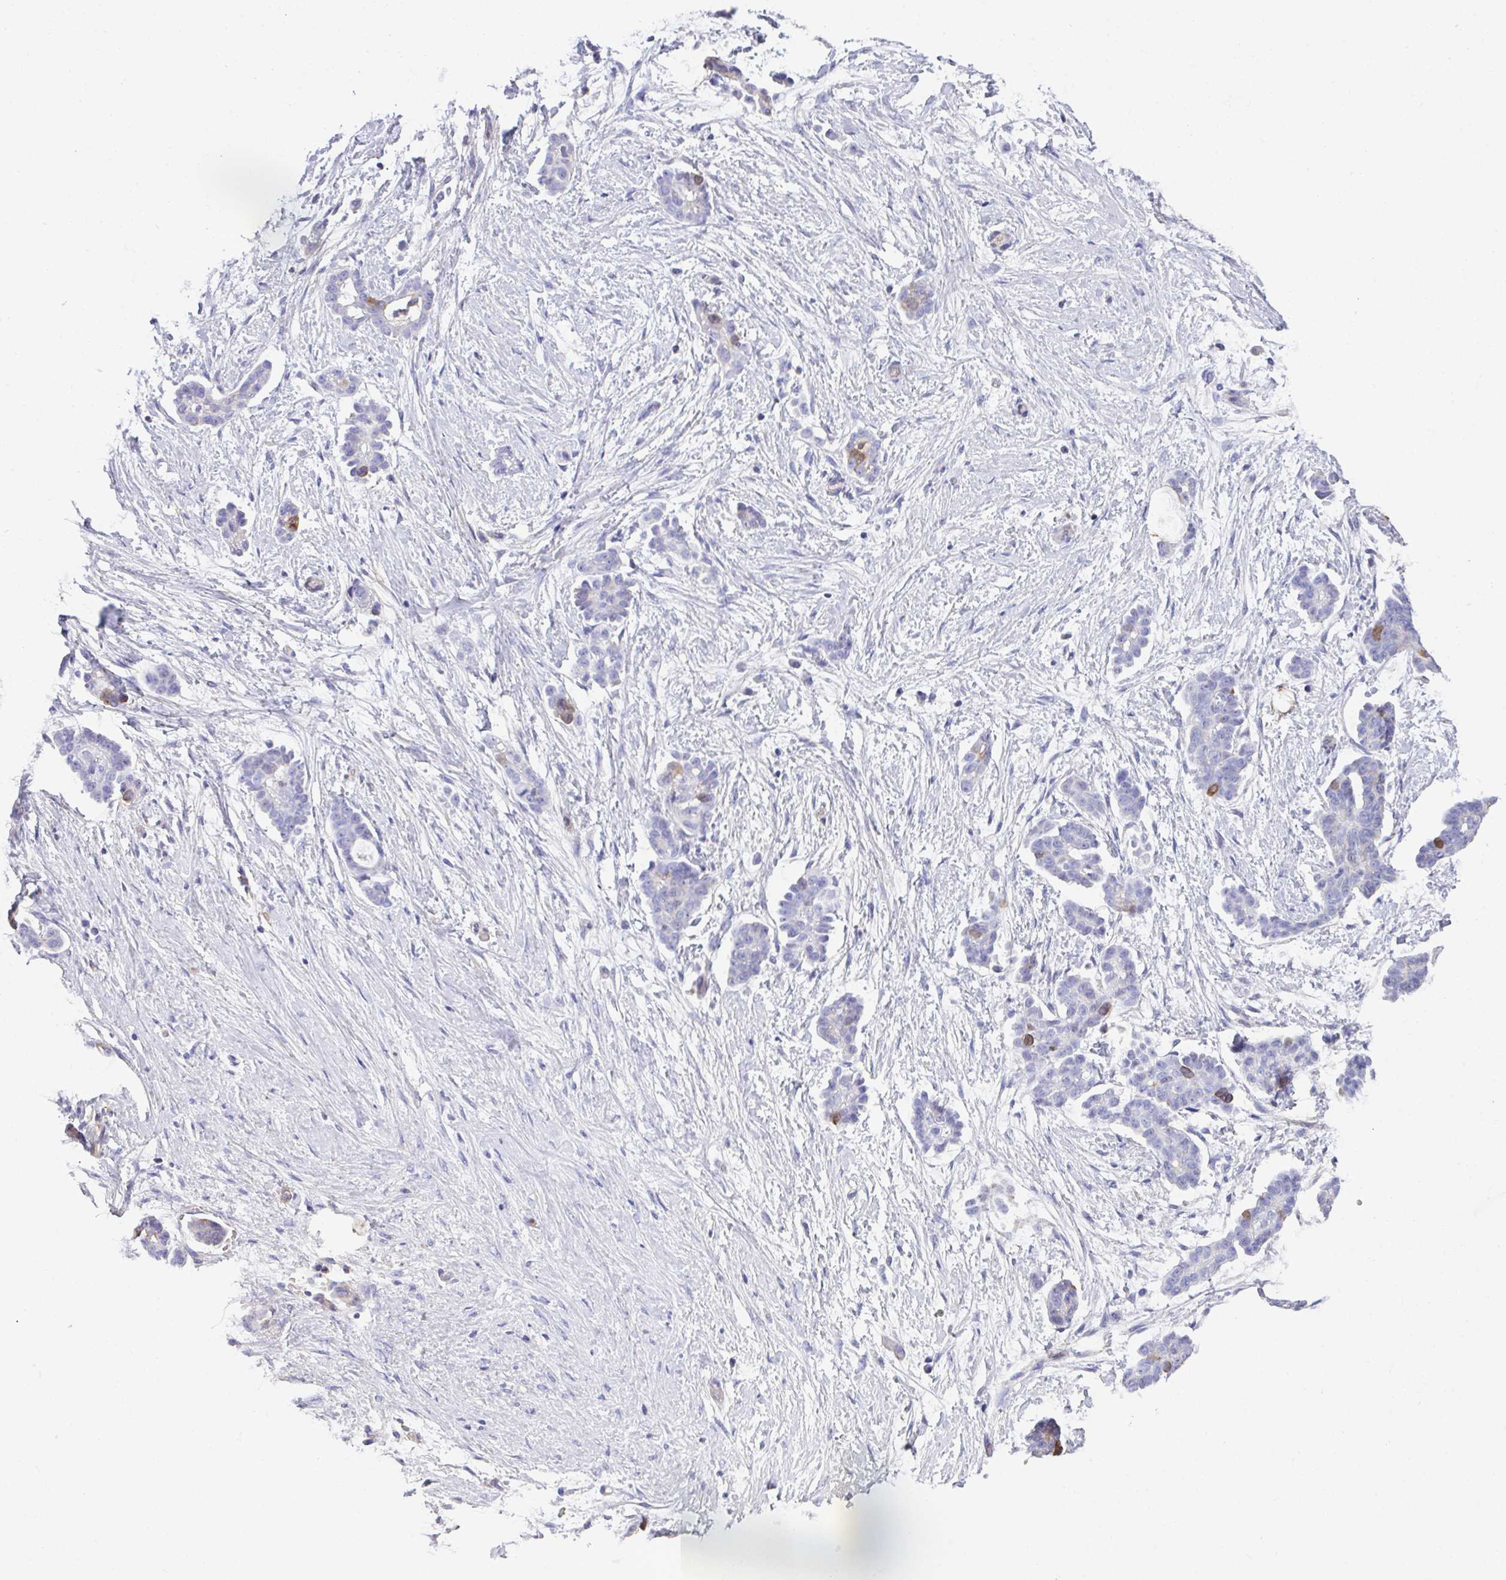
{"staining": {"intensity": "moderate", "quantity": "<25%", "location": "cytoplasmic/membranous"}, "tissue": "ovarian cancer", "cell_type": "Tumor cells", "image_type": "cancer", "snomed": [{"axis": "morphology", "description": "Cystadenocarcinoma, serous, NOS"}, {"axis": "topography", "description": "Ovary"}], "caption": "Brown immunohistochemical staining in human ovarian serous cystadenocarcinoma demonstrates moderate cytoplasmic/membranous positivity in approximately <25% of tumor cells. (Stains: DAB (3,3'-diaminobenzidine) in brown, nuclei in blue, Microscopy: brightfield microscopy at high magnification).", "gene": "TNFAIP8", "patient": {"sex": "female", "age": 50}}